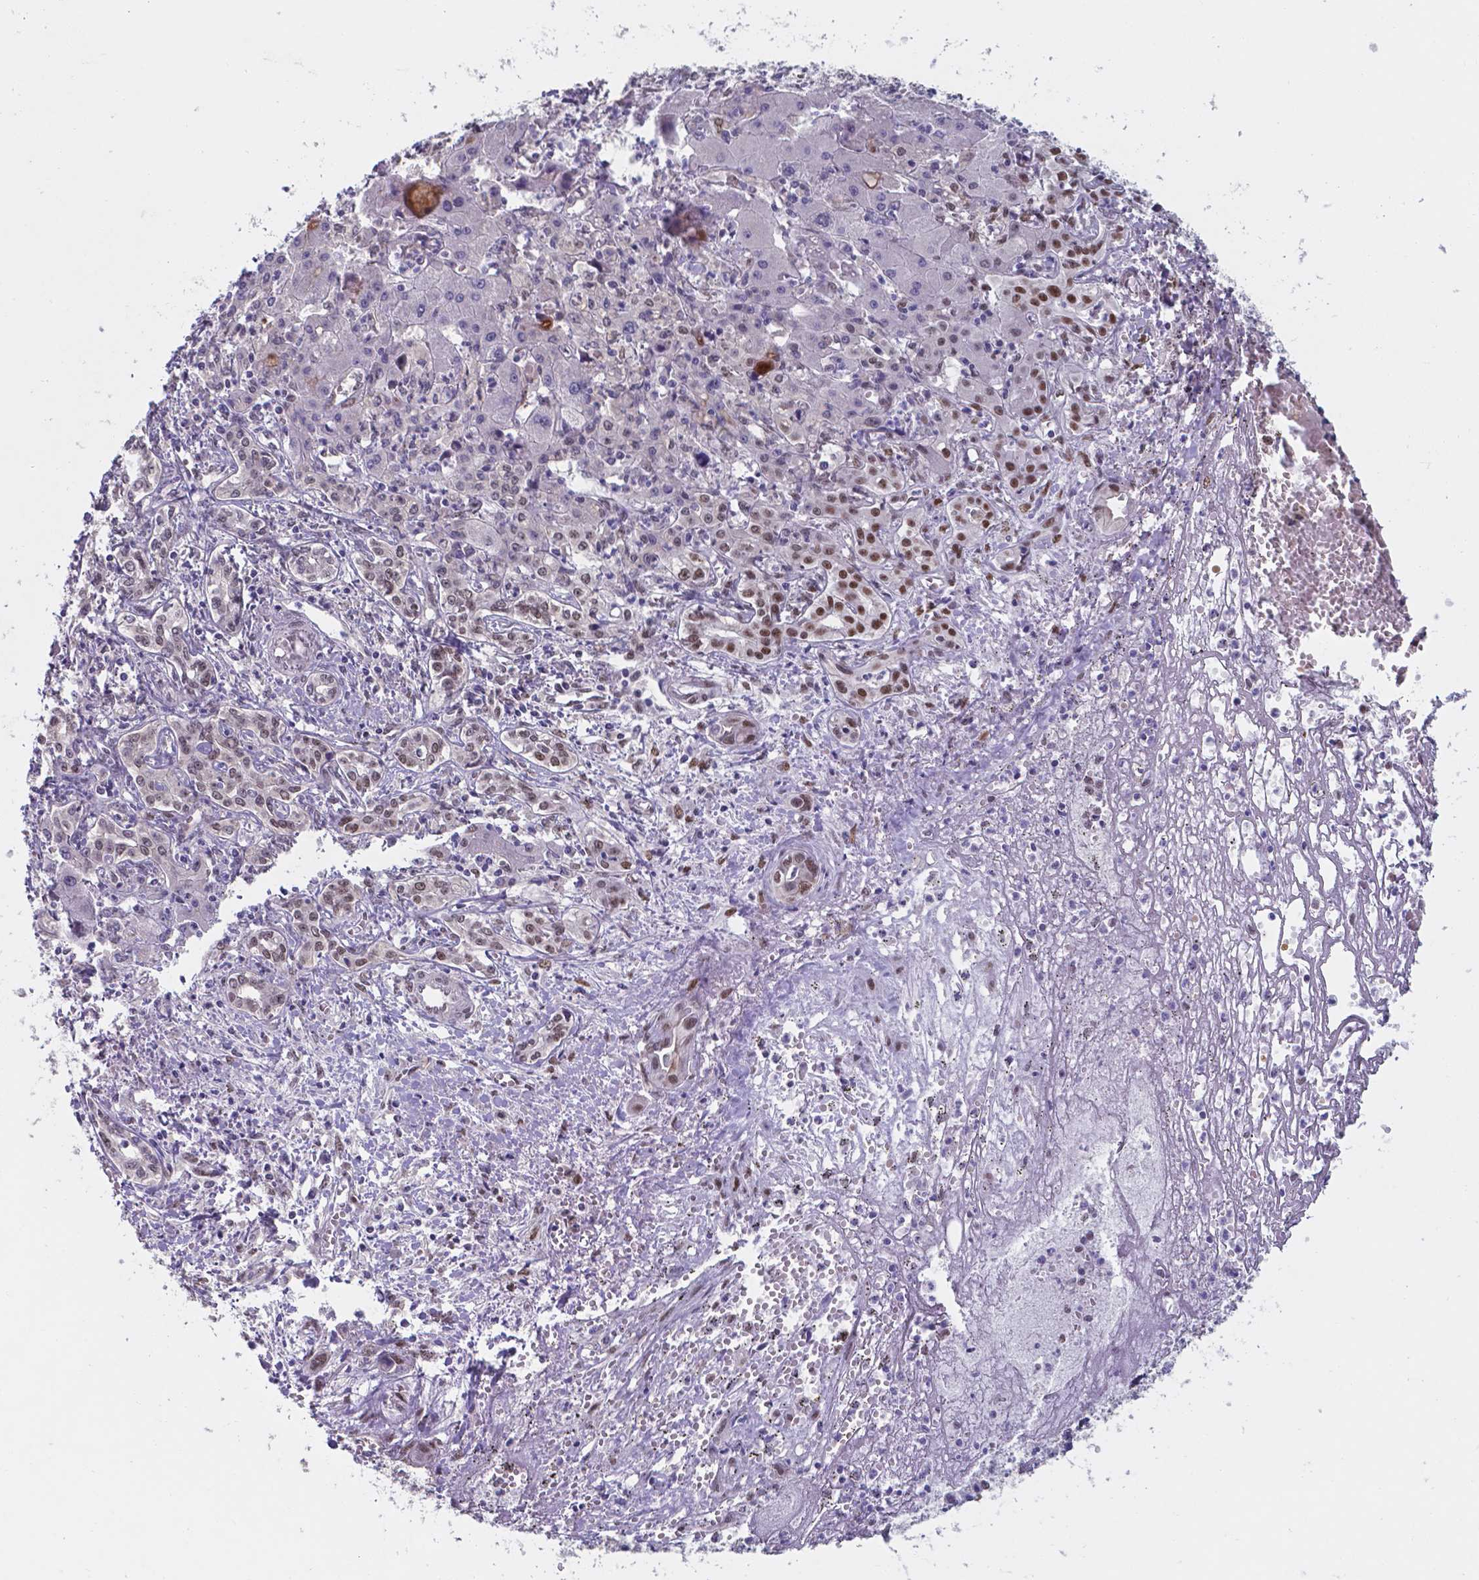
{"staining": {"intensity": "moderate", "quantity": ">75%", "location": "nuclear"}, "tissue": "liver cancer", "cell_type": "Tumor cells", "image_type": "cancer", "snomed": [{"axis": "morphology", "description": "Cholangiocarcinoma"}, {"axis": "topography", "description": "Liver"}], "caption": "The micrograph displays staining of liver cancer, revealing moderate nuclear protein staining (brown color) within tumor cells.", "gene": "UBE2E2", "patient": {"sex": "female", "age": 64}}